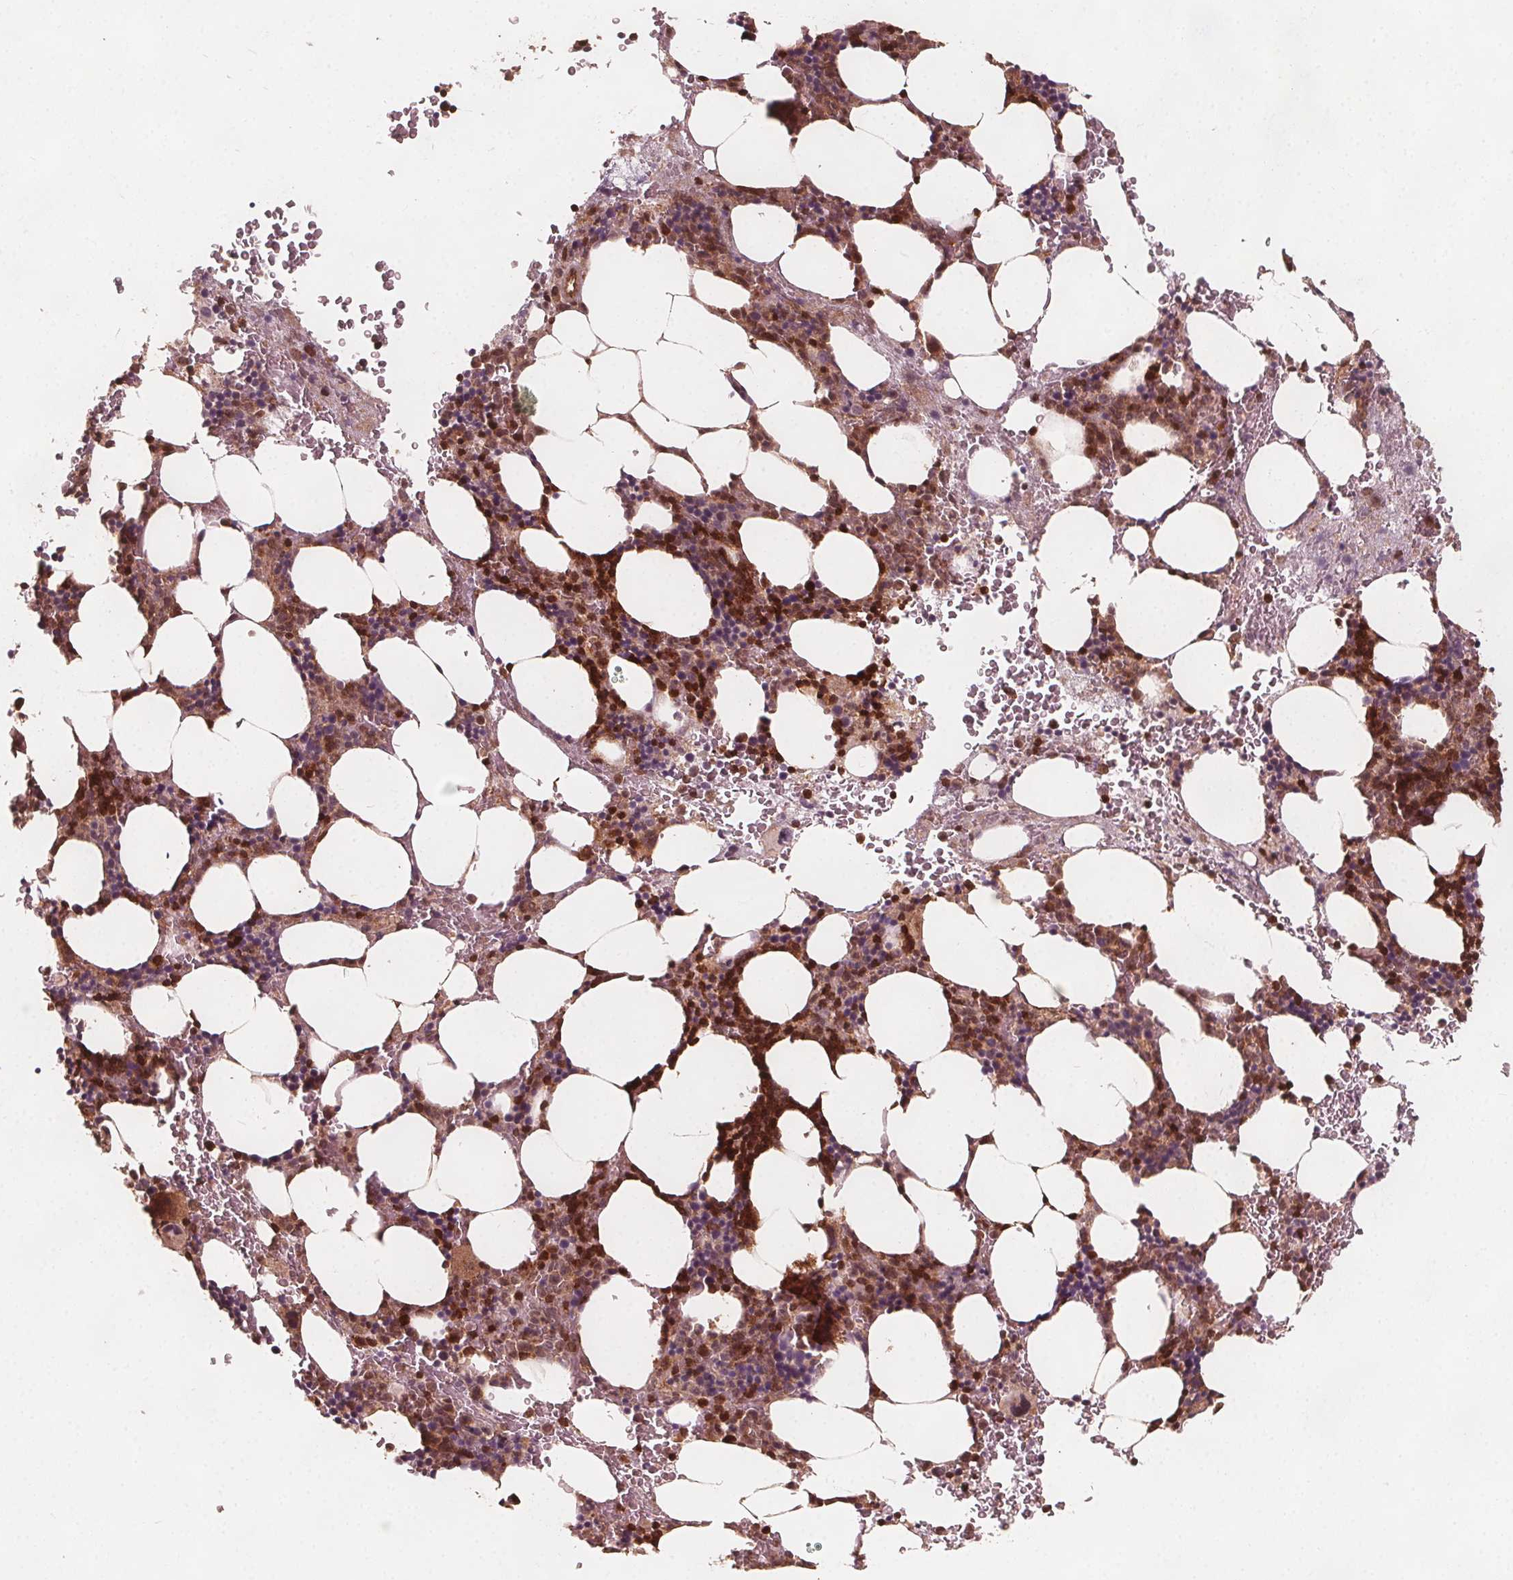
{"staining": {"intensity": "strong", "quantity": "<25%", "location": "cytoplasmic/membranous,nuclear"}, "tissue": "bone marrow", "cell_type": "Hematopoietic cells", "image_type": "normal", "snomed": [{"axis": "morphology", "description": "Normal tissue, NOS"}, {"axis": "topography", "description": "Bone marrow"}], "caption": "IHC staining of normal bone marrow, which displays medium levels of strong cytoplasmic/membranous,nuclear positivity in approximately <25% of hematopoietic cells indicating strong cytoplasmic/membranous,nuclear protein positivity. The staining was performed using DAB (3,3'-diaminobenzidine) (brown) for protein detection and nuclei were counterstained in hematoxylin (blue).", "gene": "AIP", "patient": {"sex": "male", "age": 77}}